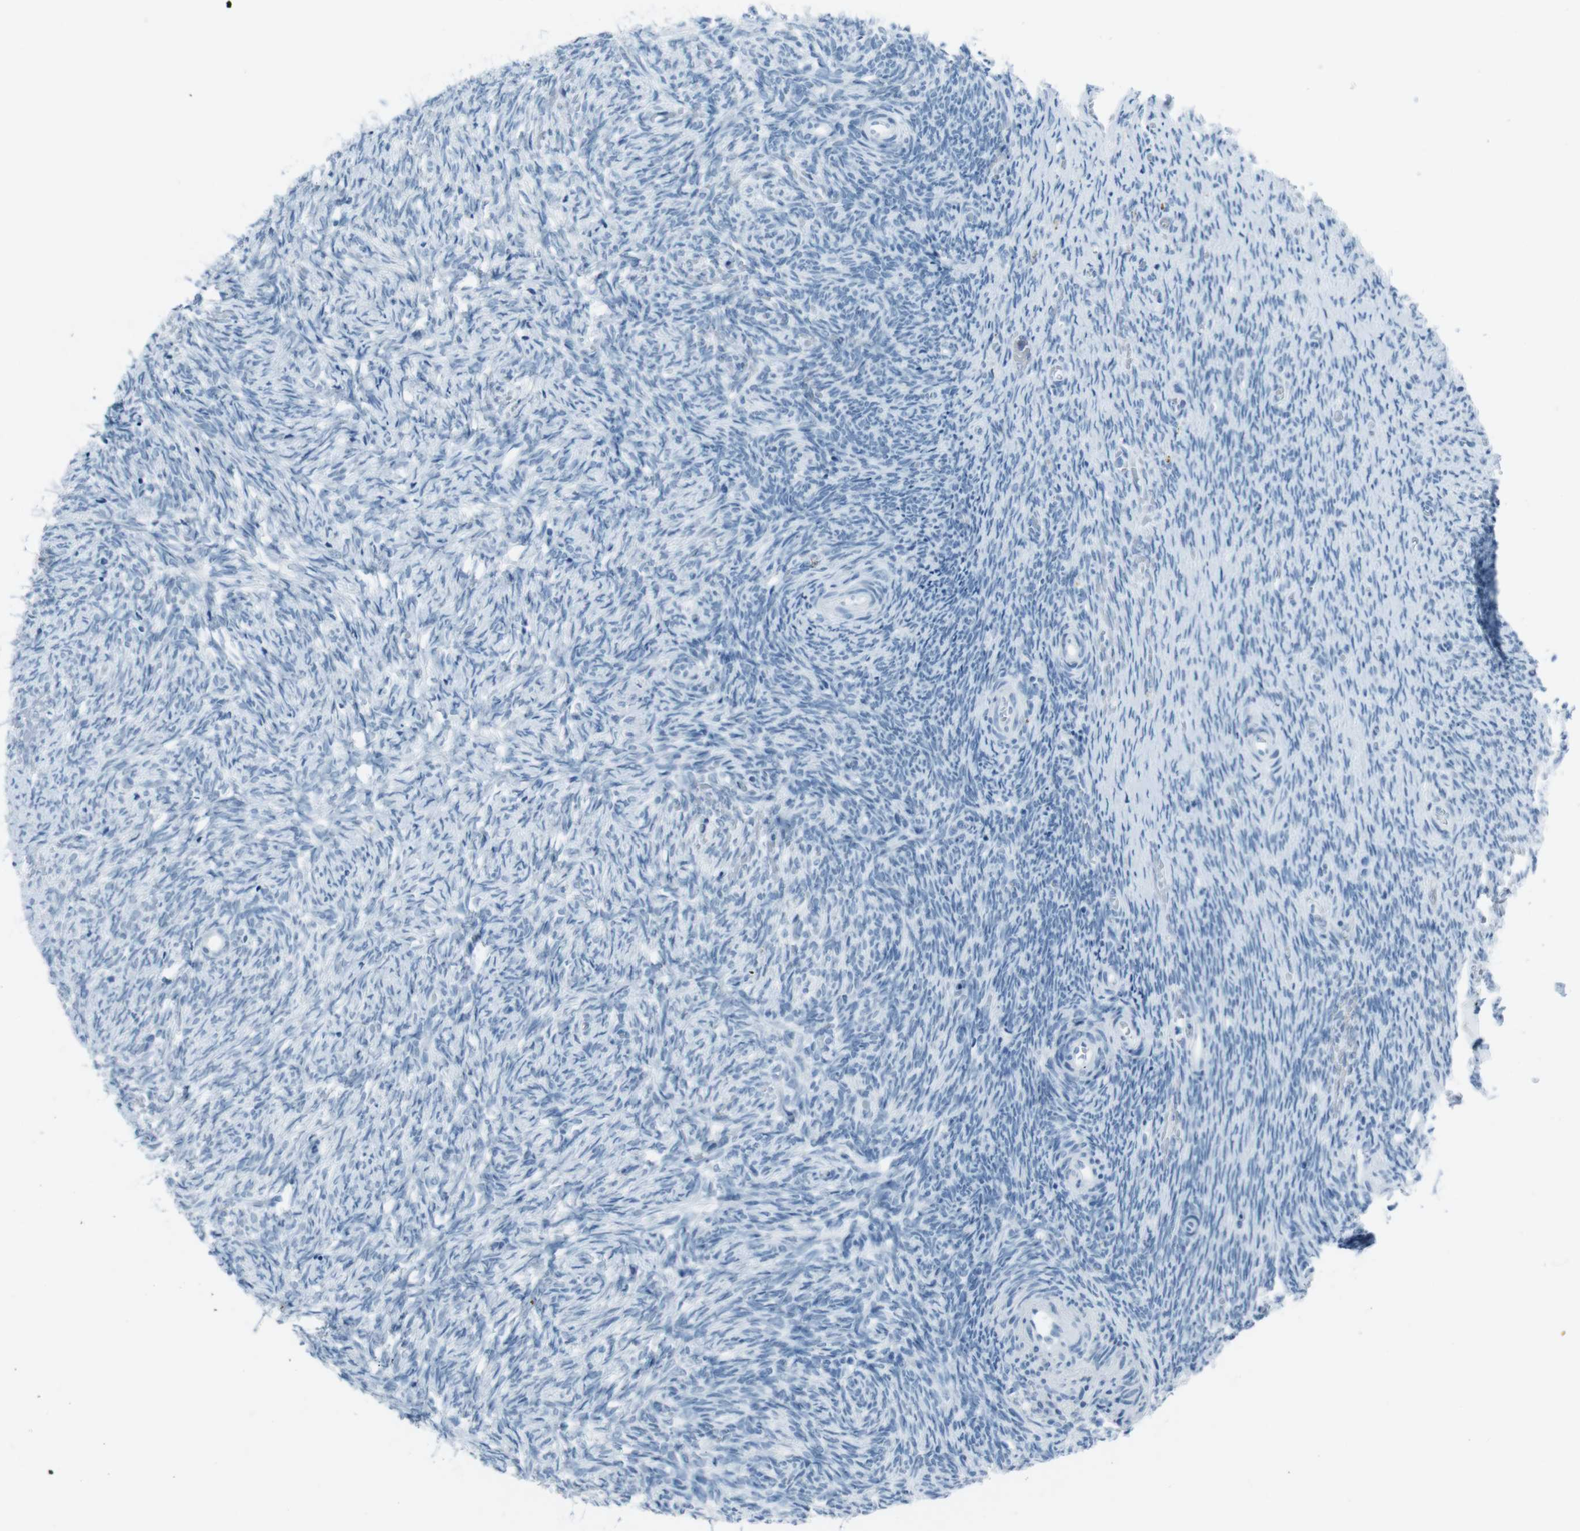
{"staining": {"intensity": "negative", "quantity": "none", "location": "none"}, "tissue": "ovary", "cell_type": "Follicle cells", "image_type": "normal", "snomed": [{"axis": "morphology", "description": "Normal tissue, NOS"}, {"axis": "topography", "description": "Ovary"}], "caption": "This is a photomicrograph of IHC staining of normal ovary, which shows no expression in follicle cells.", "gene": "TMEM207", "patient": {"sex": "female", "age": 41}}